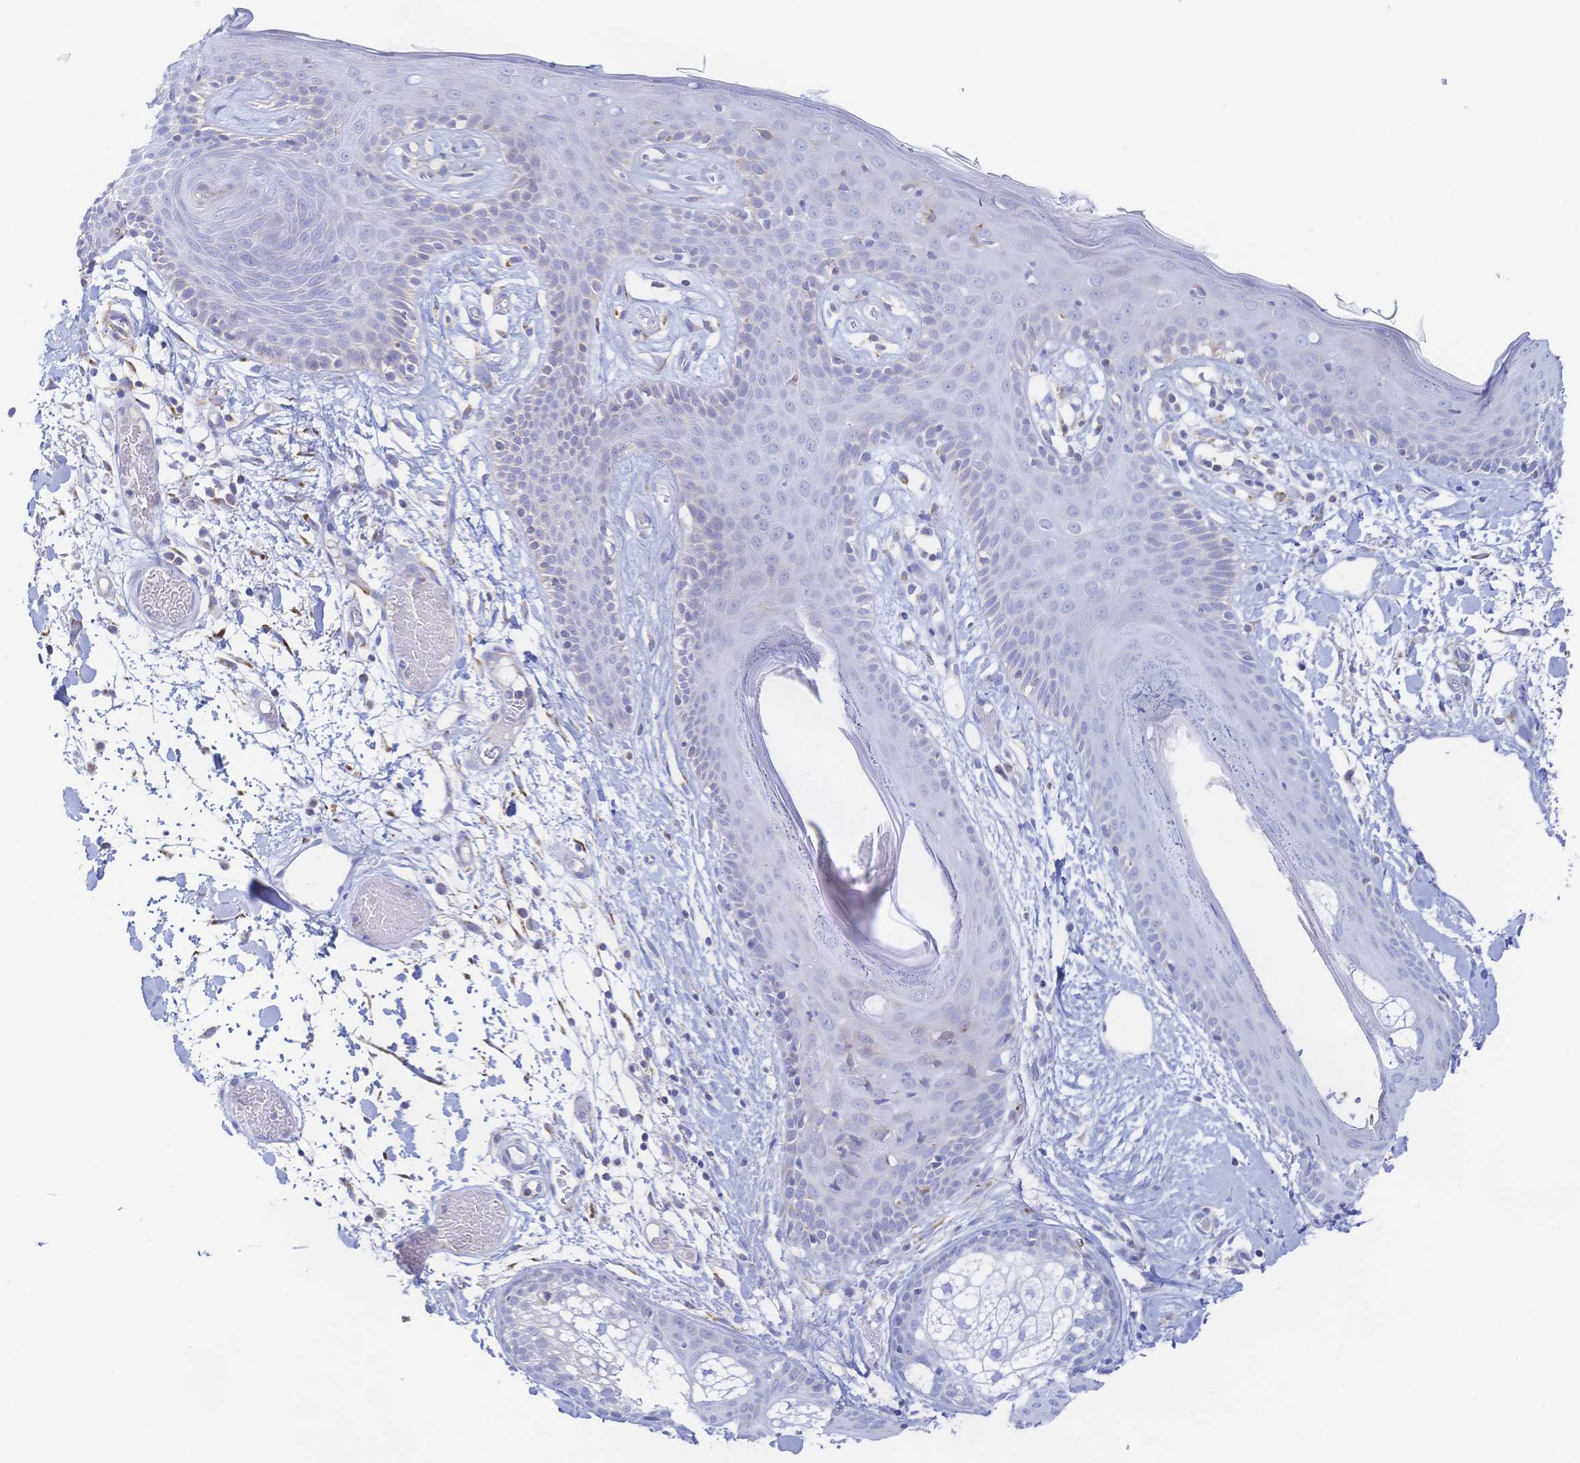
{"staining": {"intensity": "negative", "quantity": "none", "location": "none"}, "tissue": "skin", "cell_type": "Fibroblasts", "image_type": "normal", "snomed": [{"axis": "morphology", "description": "Normal tissue, NOS"}, {"axis": "topography", "description": "Skin"}], "caption": "An IHC image of unremarkable skin is shown. There is no staining in fibroblasts of skin.", "gene": "SYNGR4", "patient": {"sex": "male", "age": 79}}